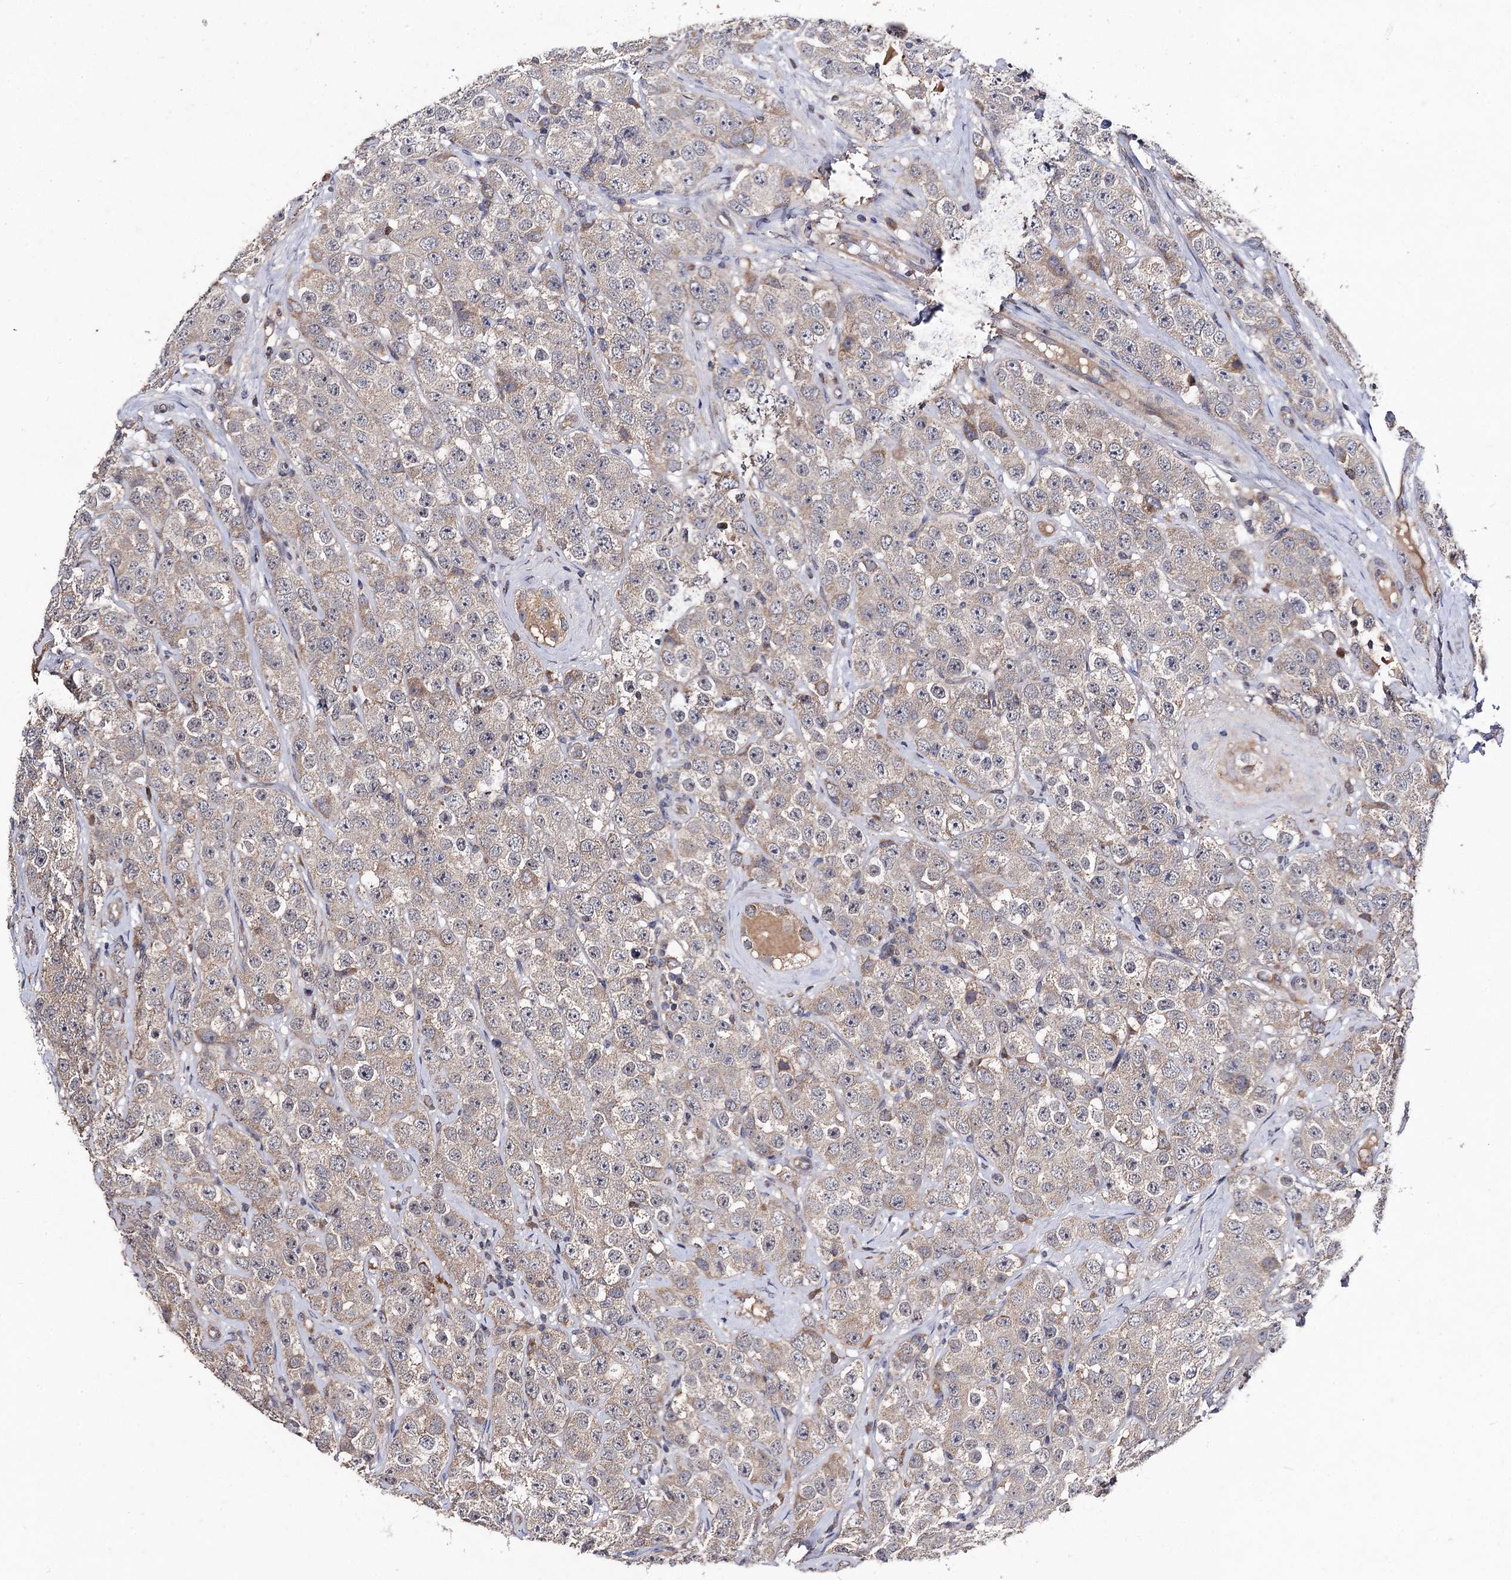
{"staining": {"intensity": "negative", "quantity": "none", "location": "none"}, "tissue": "testis cancer", "cell_type": "Tumor cells", "image_type": "cancer", "snomed": [{"axis": "morphology", "description": "Seminoma, NOS"}, {"axis": "topography", "description": "Testis"}], "caption": "IHC photomicrograph of neoplastic tissue: human testis cancer (seminoma) stained with DAB exhibits no significant protein staining in tumor cells.", "gene": "VPS37D", "patient": {"sex": "male", "age": 28}}